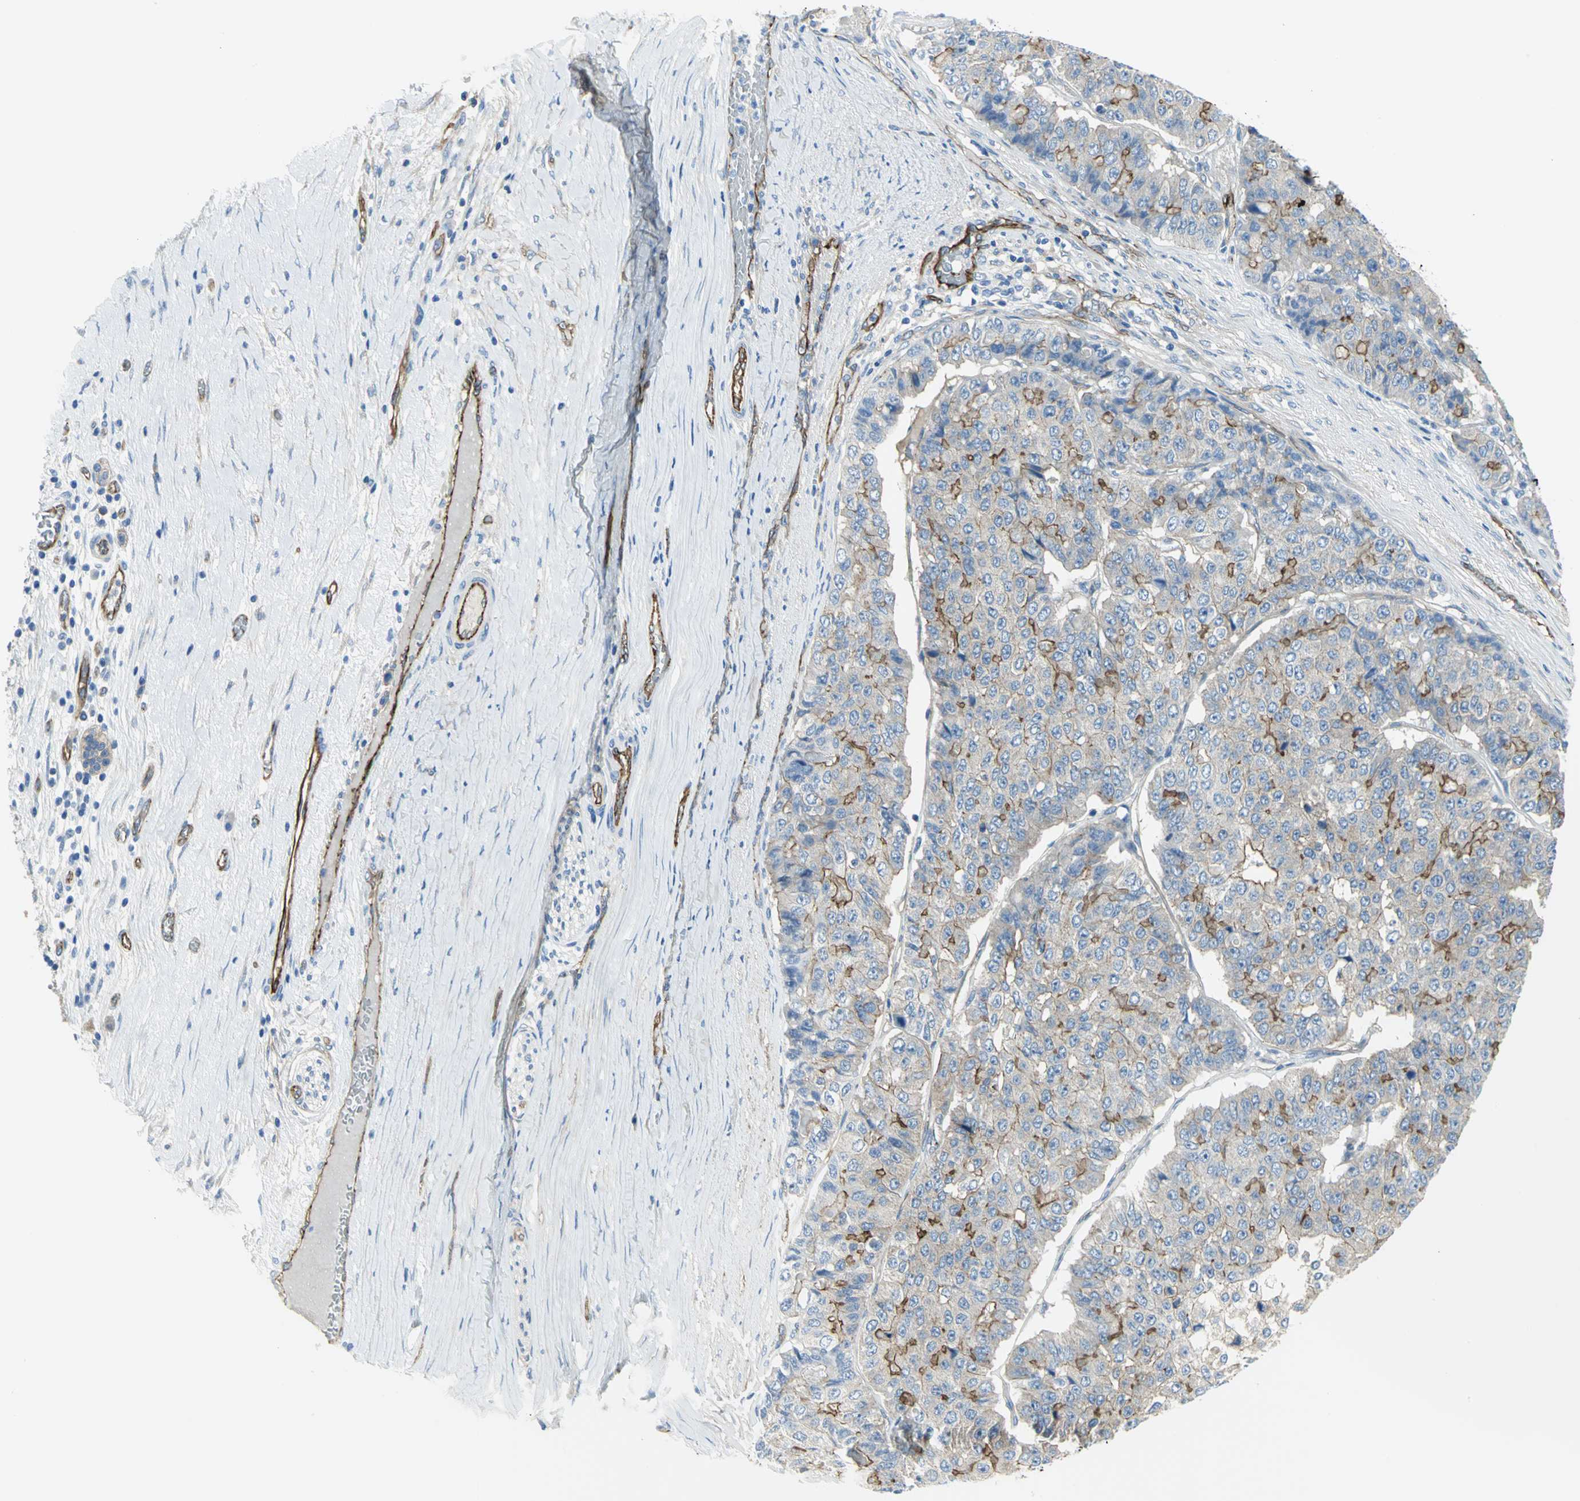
{"staining": {"intensity": "strong", "quantity": "25%-75%", "location": "cytoplasmic/membranous"}, "tissue": "pancreatic cancer", "cell_type": "Tumor cells", "image_type": "cancer", "snomed": [{"axis": "morphology", "description": "Adenocarcinoma, NOS"}, {"axis": "topography", "description": "Pancreas"}], "caption": "DAB immunohistochemical staining of pancreatic cancer (adenocarcinoma) exhibits strong cytoplasmic/membranous protein positivity in approximately 25%-75% of tumor cells.", "gene": "FLNB", "patient": {"sex": "male", "age": 50}}